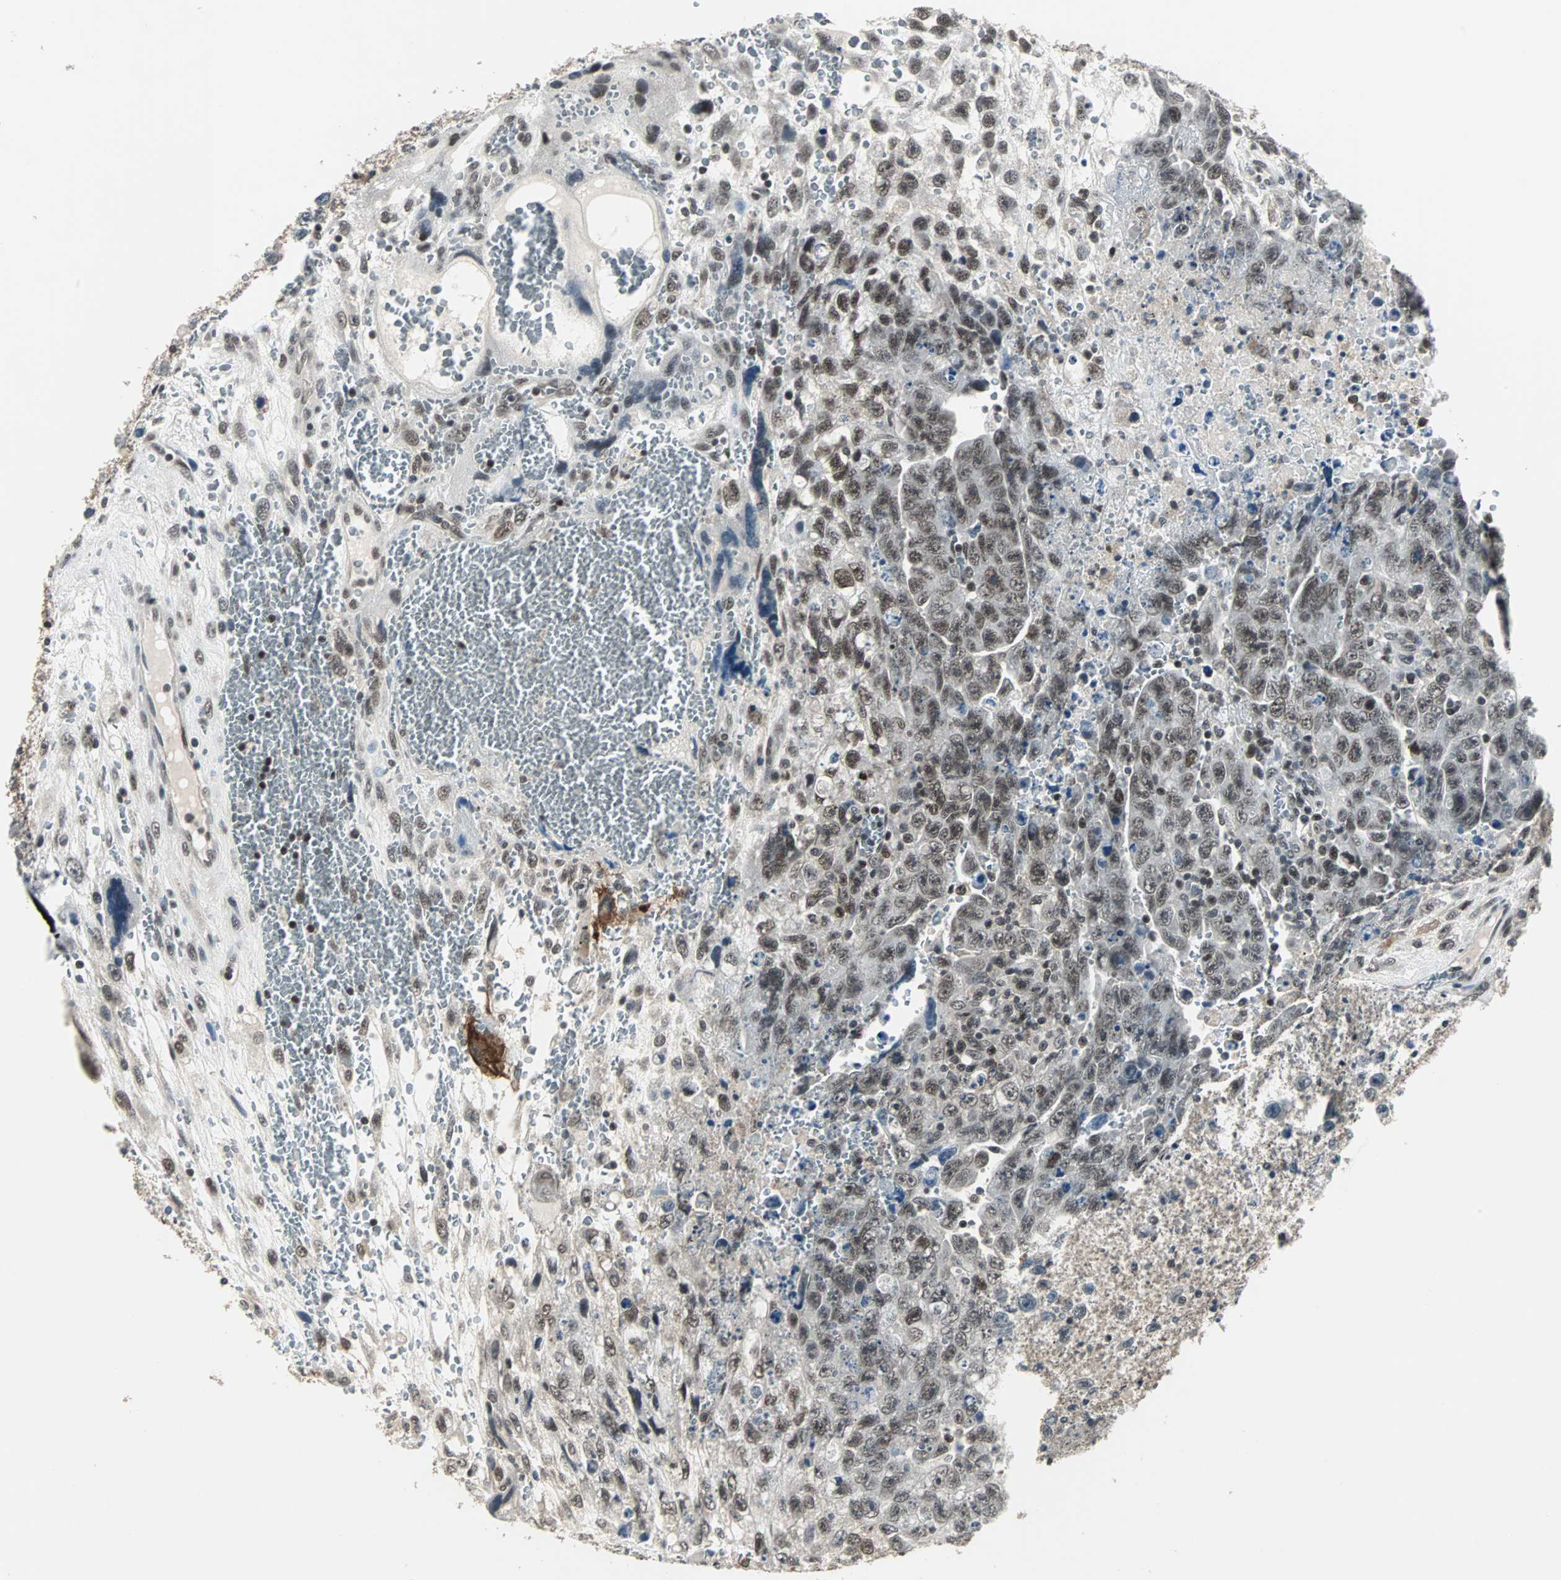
{"staining": {"intensity": "weak", "quantity": ">75%", "location": "nuclear"}, "tissue": "testis cancer", "cell_type": "Tumor cells", "image_type": "cancer", "snomed": [{"axis": "morphology", "description": "Carcinoma, Embryonal, NOS"}, {"axis": "topography", "description": "Testis"}], "caption": "IHC (DAB (3,3'-diaminobenzidine)) staining of human testis cancer (embryonal carcinoma) demonstrates weak nuclear protein positivity in approximately >75% of tumor cells. (DAB (3,3'-diaminobenzidine) IHC with brightfield microscopy, high magnification).", "gene": "MKX", "patient": {"sex": "male", "age": 28}}